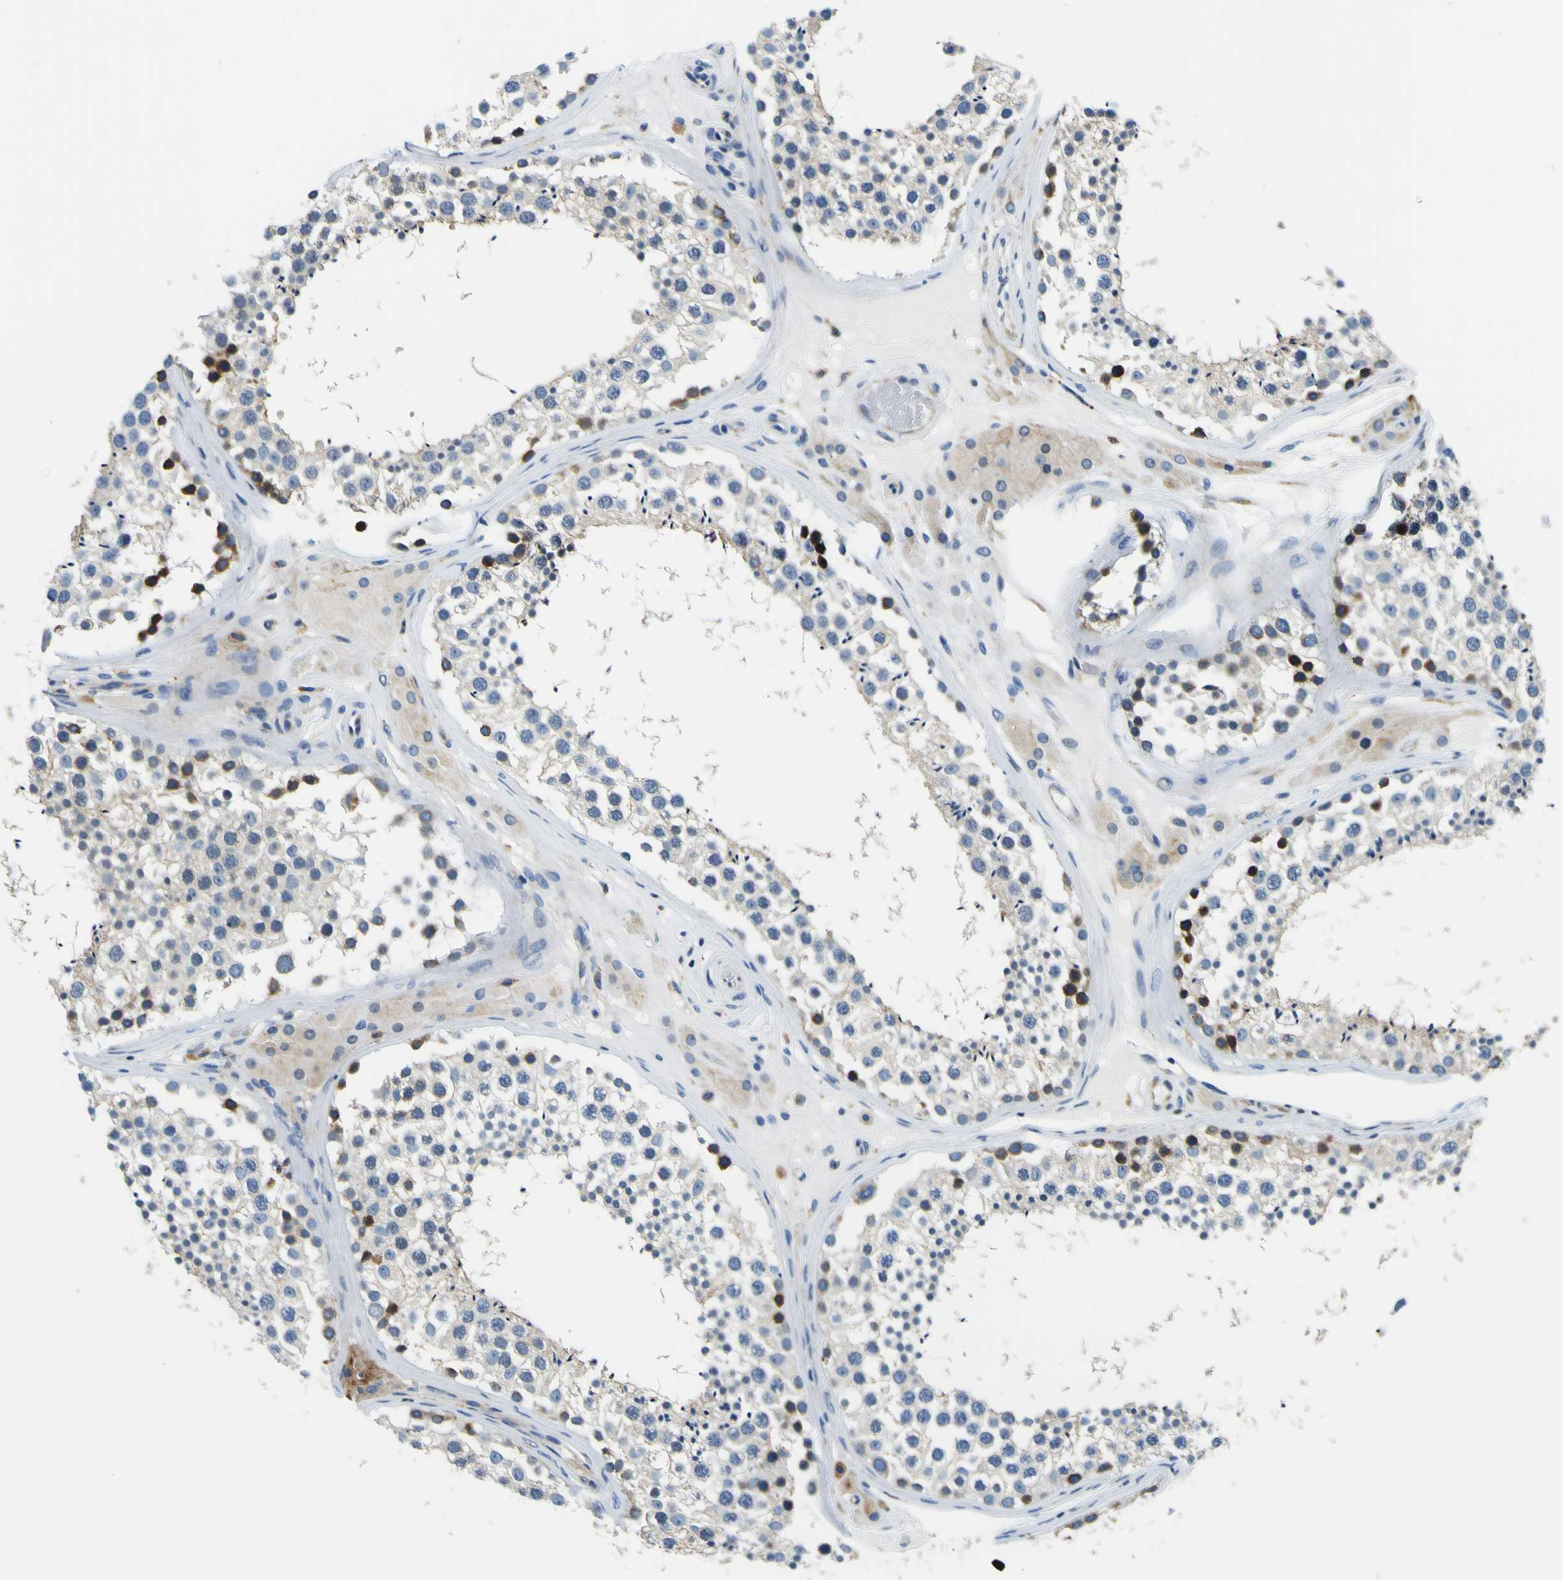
{"staining": {"intensity": "weak", "quantity": "25%-75%", "location": "cytoplasmic/membranous"}, "tissue": "testis", "cell_type": "Cells in seminiferous ducts", "image_type": "normal", "snomed": [{"axis": "morphology", "description": "Normal tissue, NOS"}, {"axis": "topography", "description": "Testis"}], "caption": "The micrograph exhibits a brown stain indicating the presence of a protein in the cytoplasmic/membranous of cells in seminiferous ducts in testis.", "gene": "NLRP3", "patient": {"sex": "male", "age": 46}}